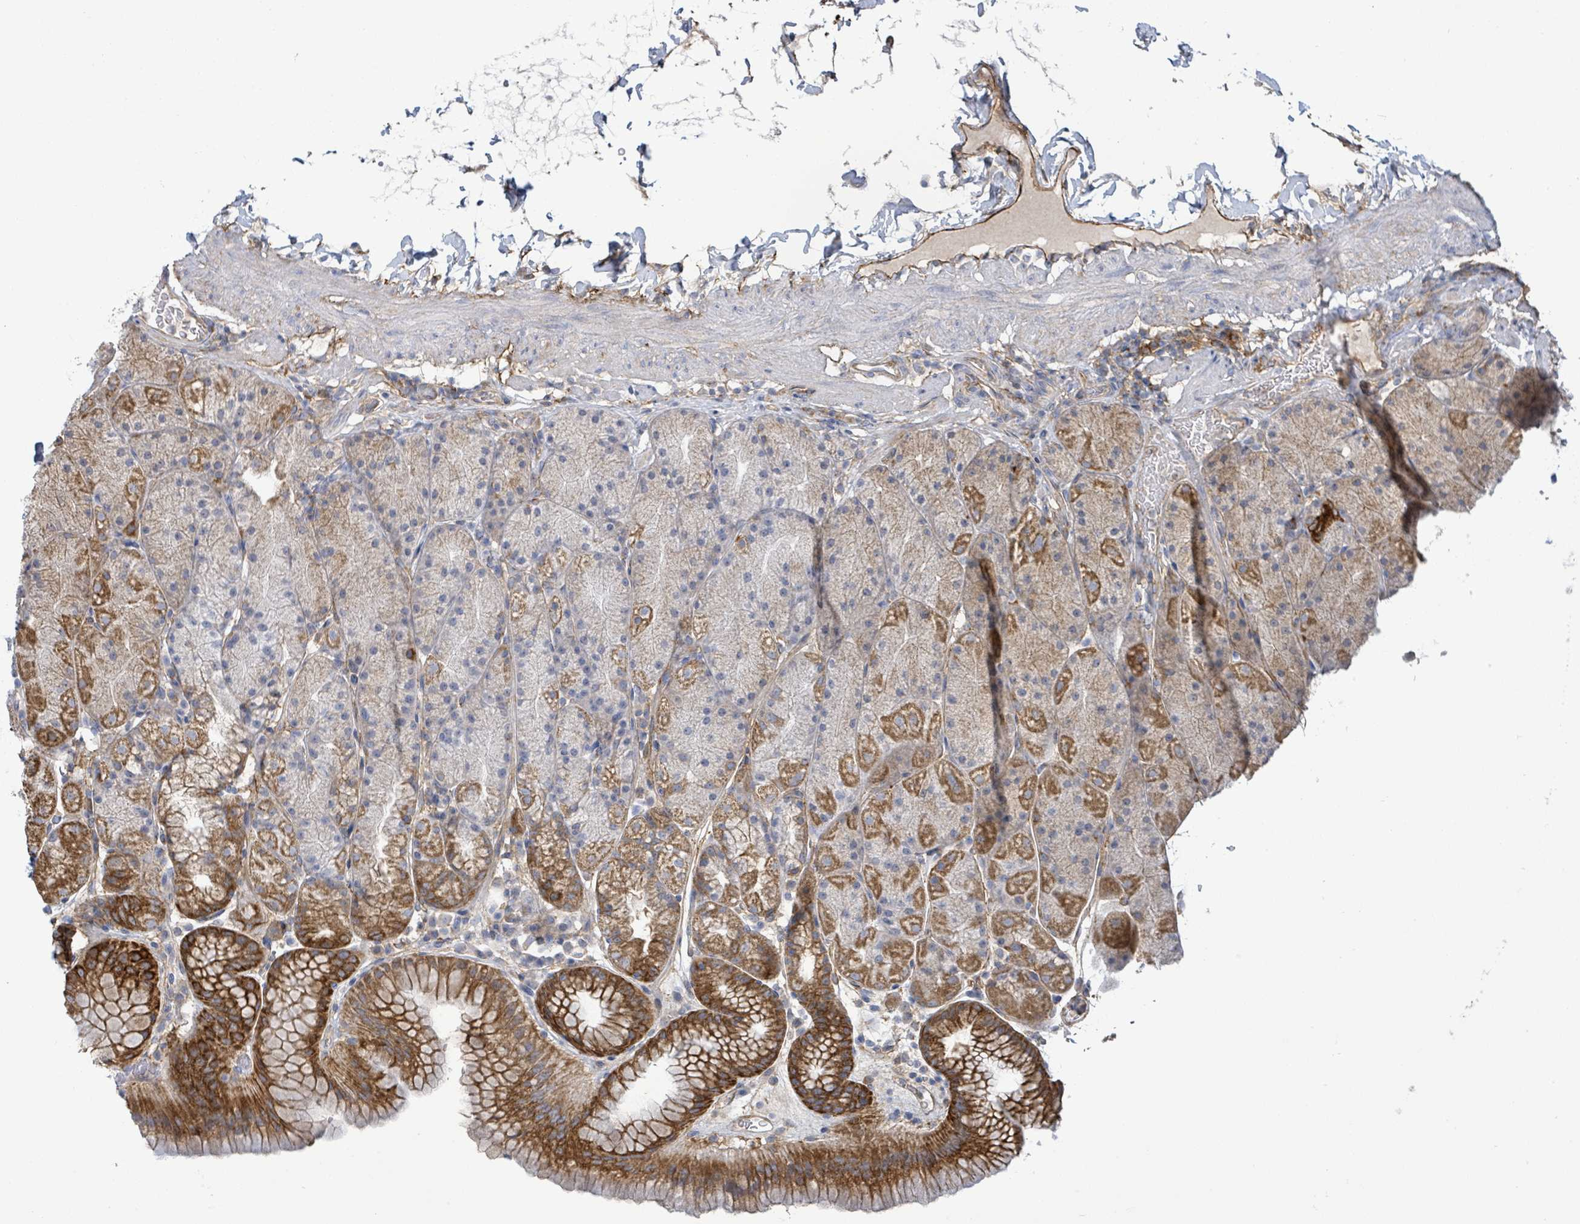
{"staining": {"intensity": "strong", "quantity": ">75%", "location": "cytoplasmic/membranous"}, "tissue": "stomach", "cell_type": "Glandular cells", "image_type": "normal", "snomed": [{"axis": "morphology", "description": "Normal tissue, NOS"}, {"axis": "topography", "description": "Stomach, upper"}, {"axis": "topography", "description": "Stomach, lower"}], "caption": "About >75% of glandular cells in normal stomach display strong cytoplasmic/membranous protein staining as visualized by brown immunohistochemical staining.", "gene": "EGFL7", "patient": {"sex": "male", "age": 67}}